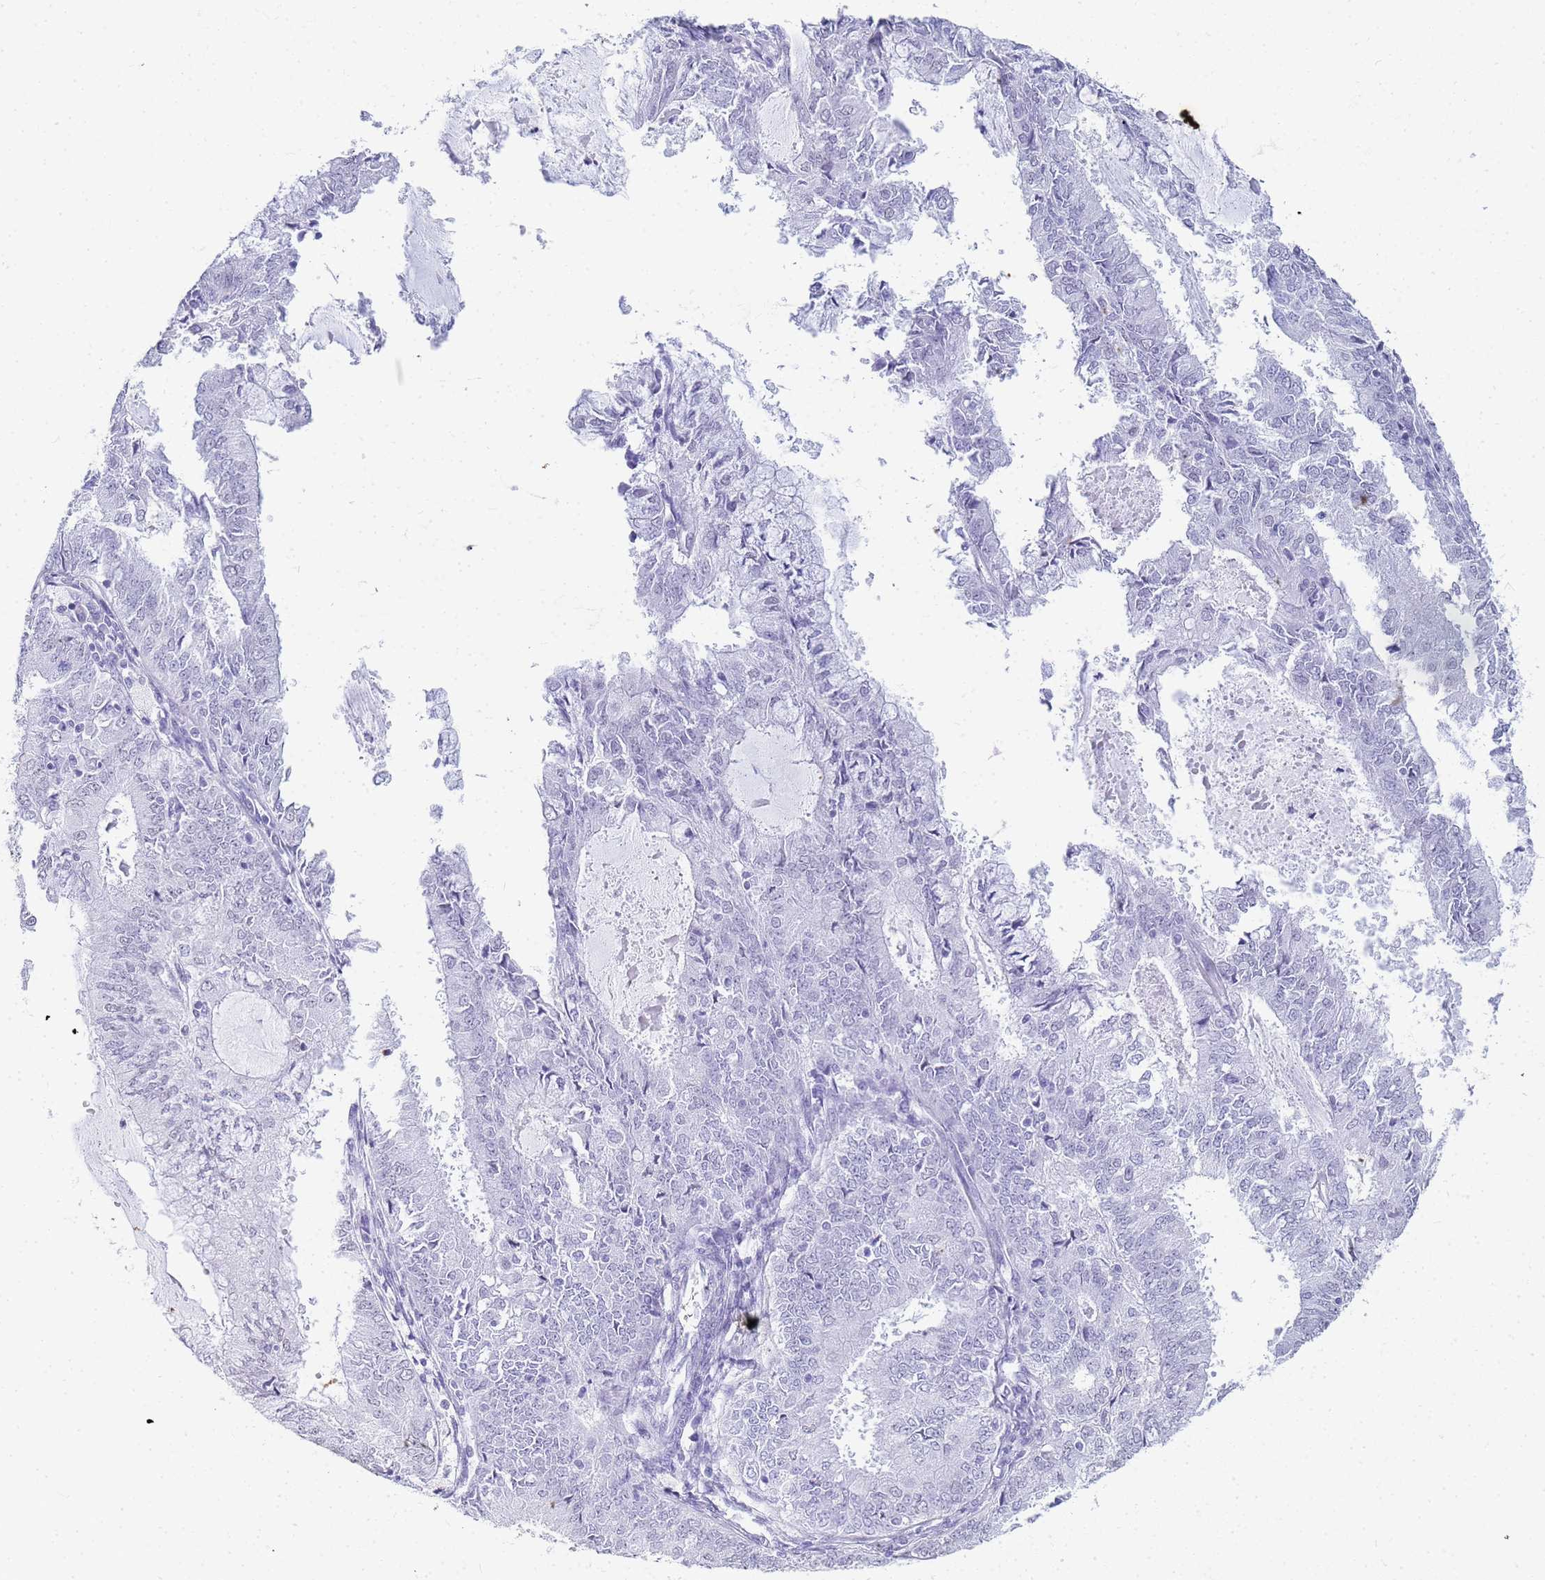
{"staining": {"intensity": "negative", "quantity": "none", "location": "none"}, "tissue": "endometrial cancer", "cell_type": "Tumor cells", "image_type": "cancer", "snomed": [{"axis": "morphology", "description": "Adenocarcinoma, NOS"}, {"axis": "topography", "description": "Endometrium"}], "caption": "This image is of endometrial adenocarcinoma stained with immunohistochemistry (IHC) to label a protein in brown with the nuclei are counter-stained blue. There is no staining in tumor cells.", "gene": "SLC7A9", "patient": {"sex": "female", "age": 57}}